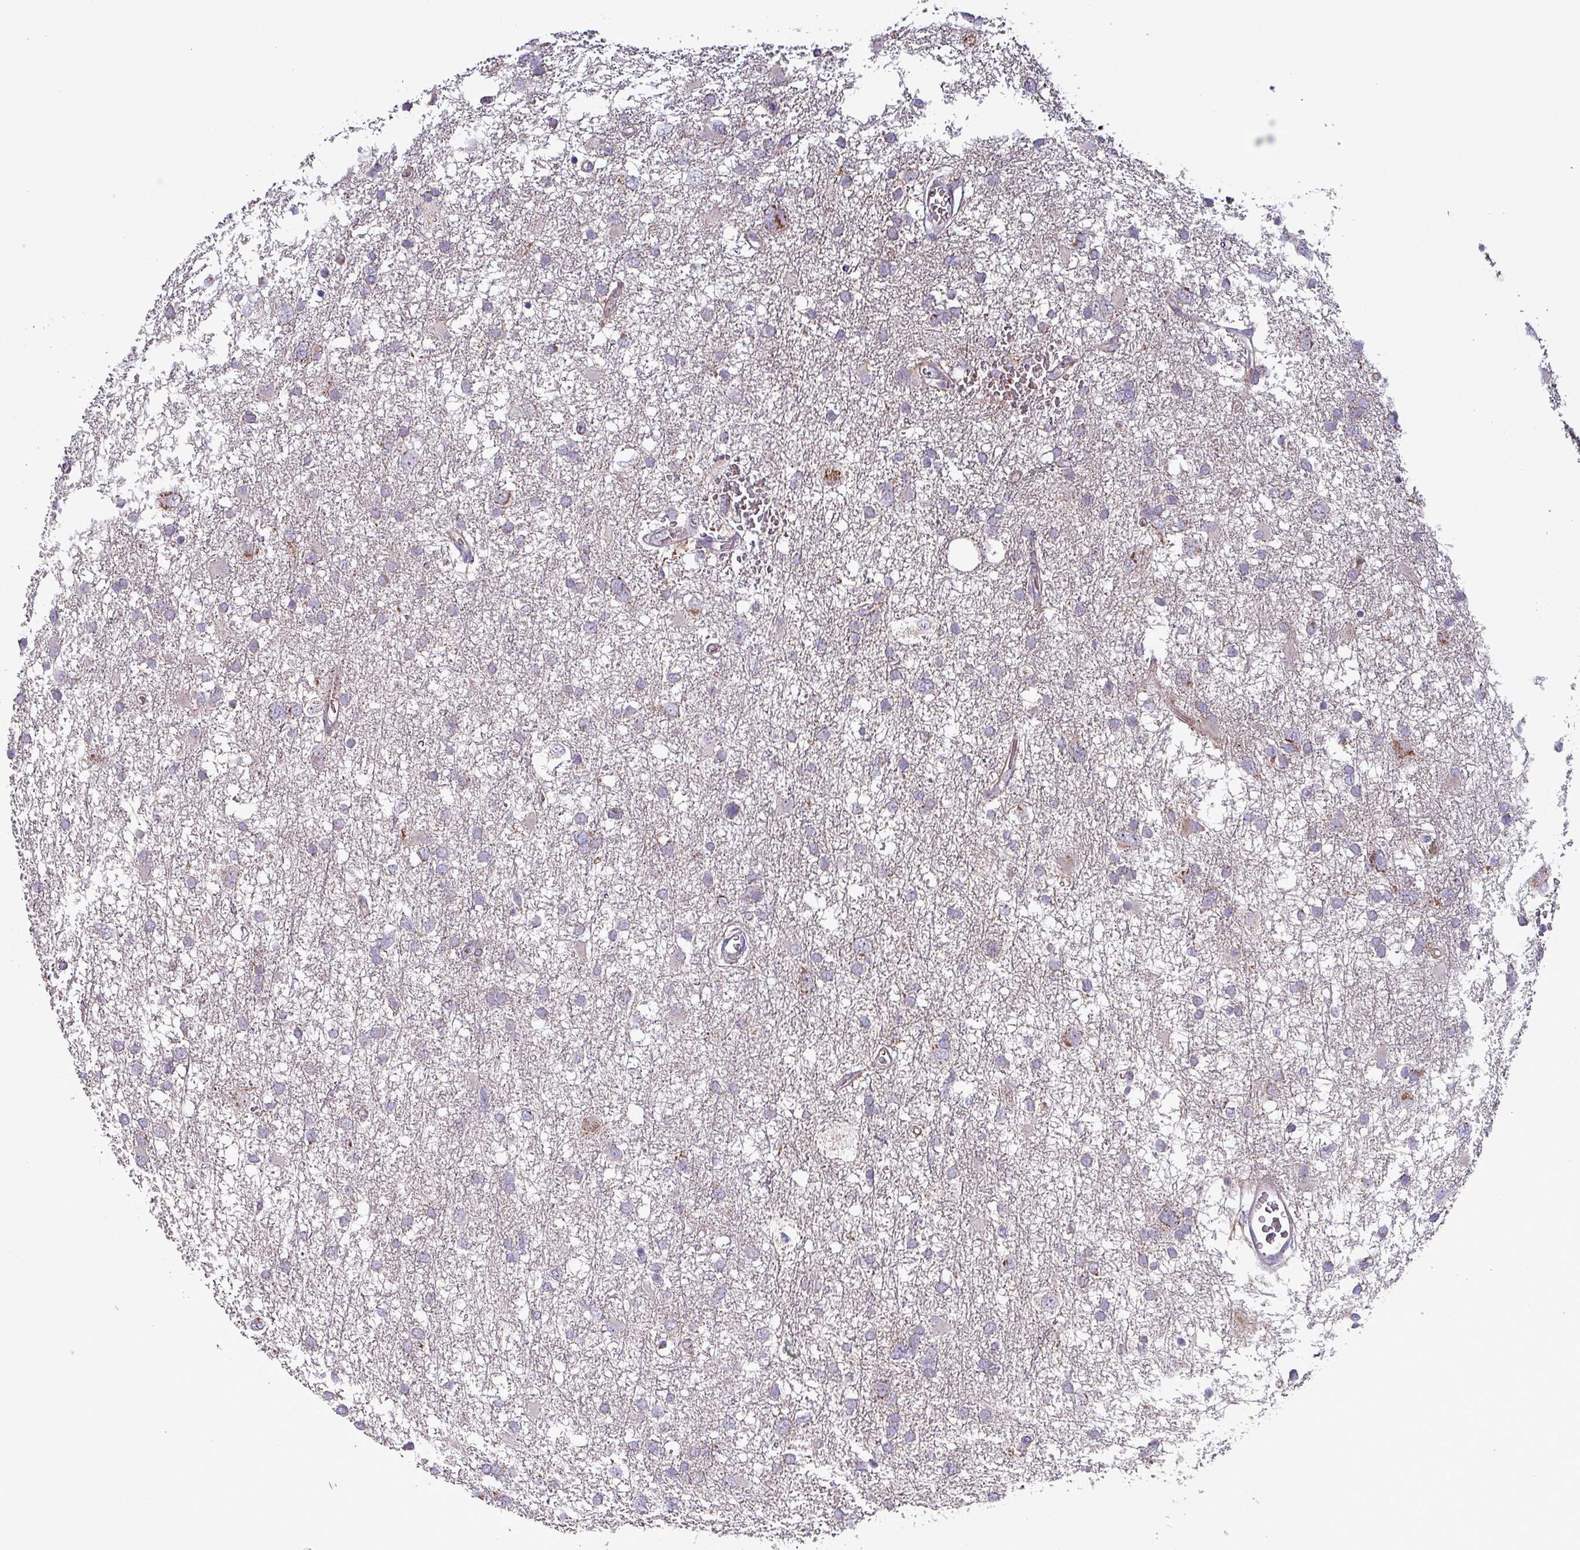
{"staining": {"intensity": "negative", "quantity": "none", "location": "none"}, "tissue": "glioma", "cell_type": "Tumor cells", "image_type": "cancer", "snomed": [{"axis": "morphology", "description": "Glioma, malignant, High grade"}, {"axis": "topography", "description": "Brain"}], "caption": "Tumor cells show no significant protein expression in high-grade glioma (malignant).", "gene": "ZNF322", "patient": {"sex": "male", "age": 61}}